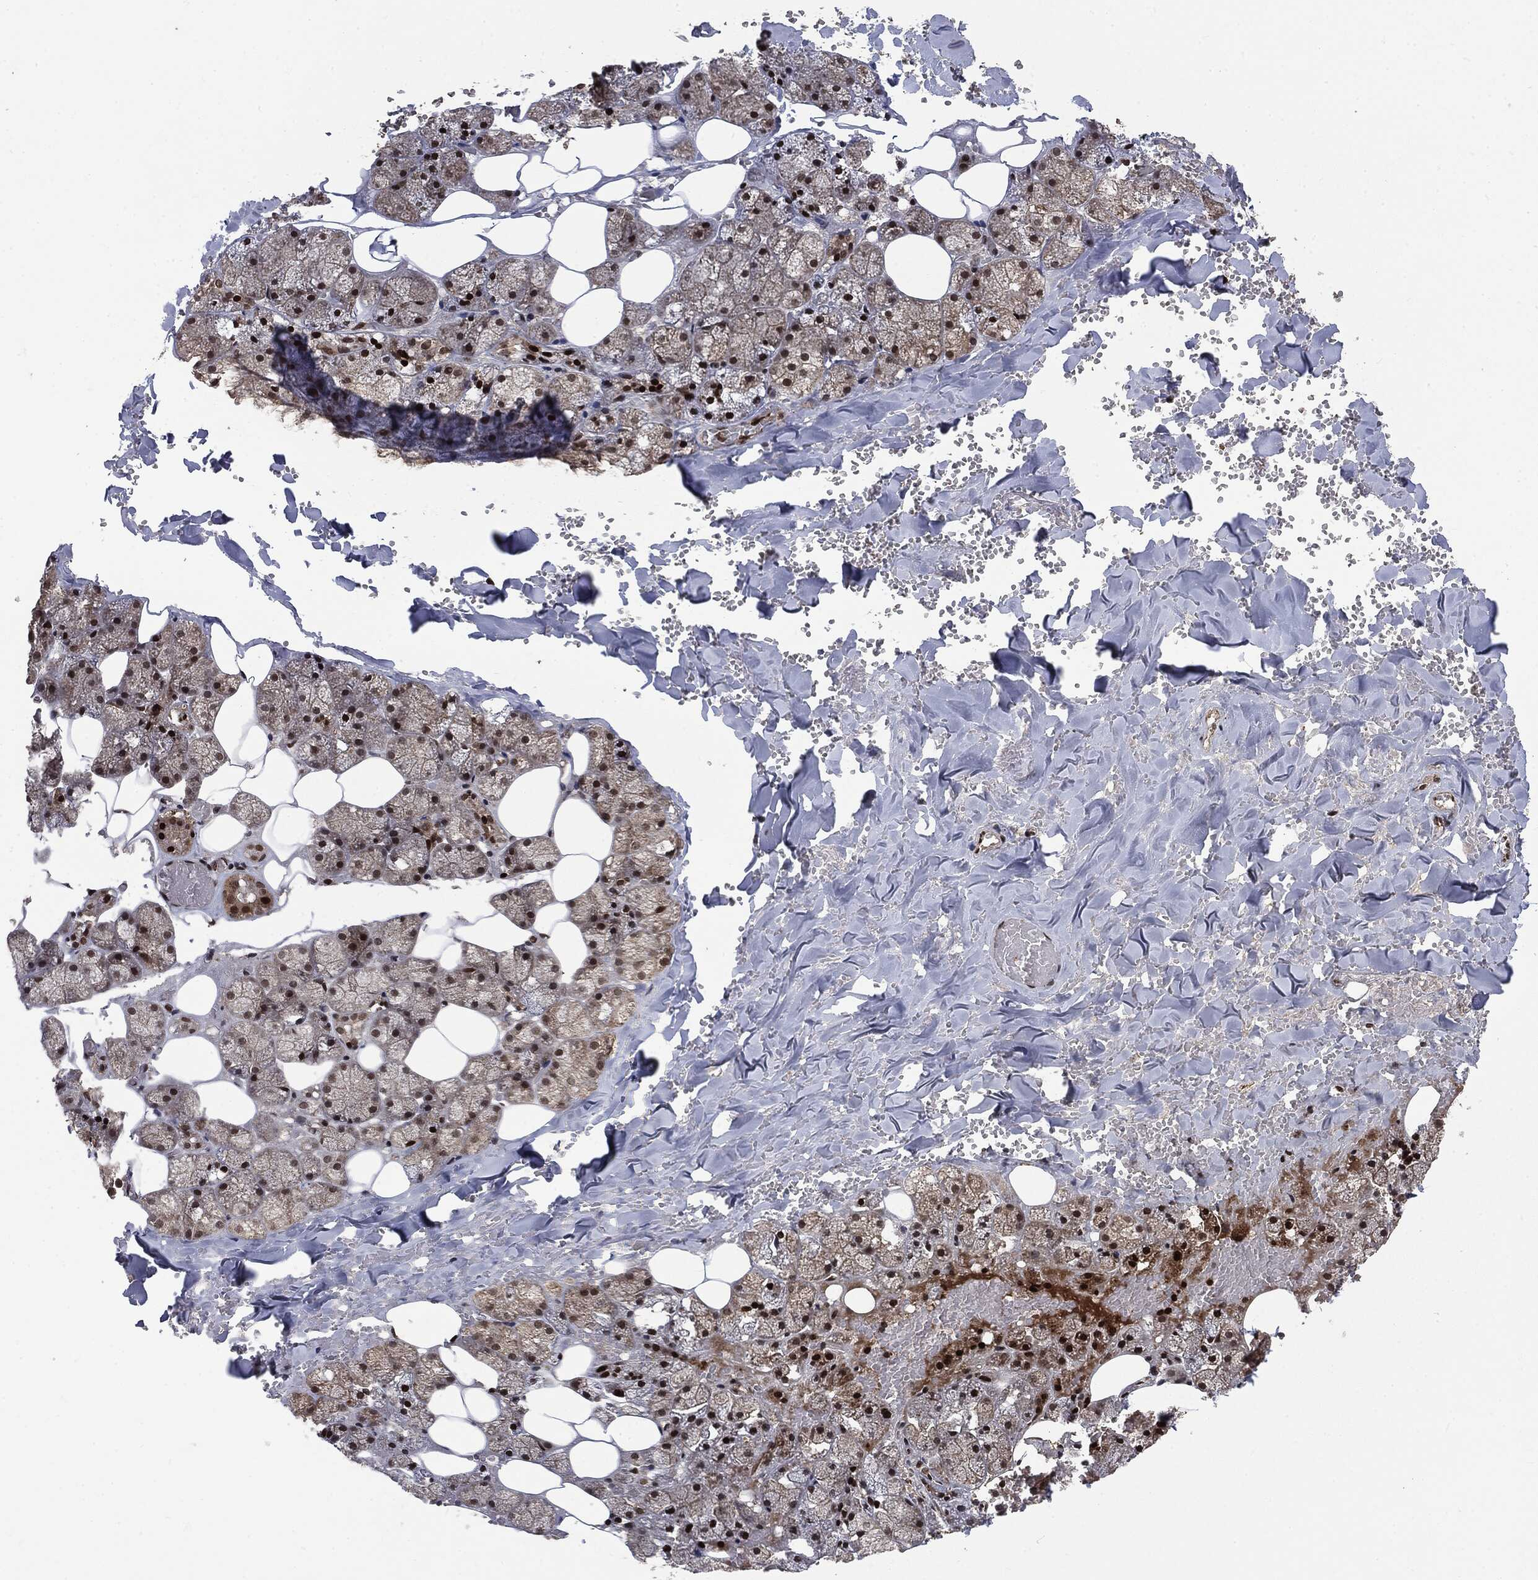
{"staining": {"intensity": "moderate", "quantity": "25%-75%", "location": "nuclear"}, "tissue": "salivary gland", "cell_type": "Glandular cells", "image_type": "normal", "snomed": [{"axis": "morphology", "description": "Normal tissue, NOS"}, {"axis": "topography", "description": "Salivary gland"}], "caption": "Brown immunohistochemical staining in benign human salivary gland demonstrates moderate nuclear staining in approximately 25%-75% of glandular cells.", "gene": "CTDP1", "patient": {"sex": "male", "age": 38}}